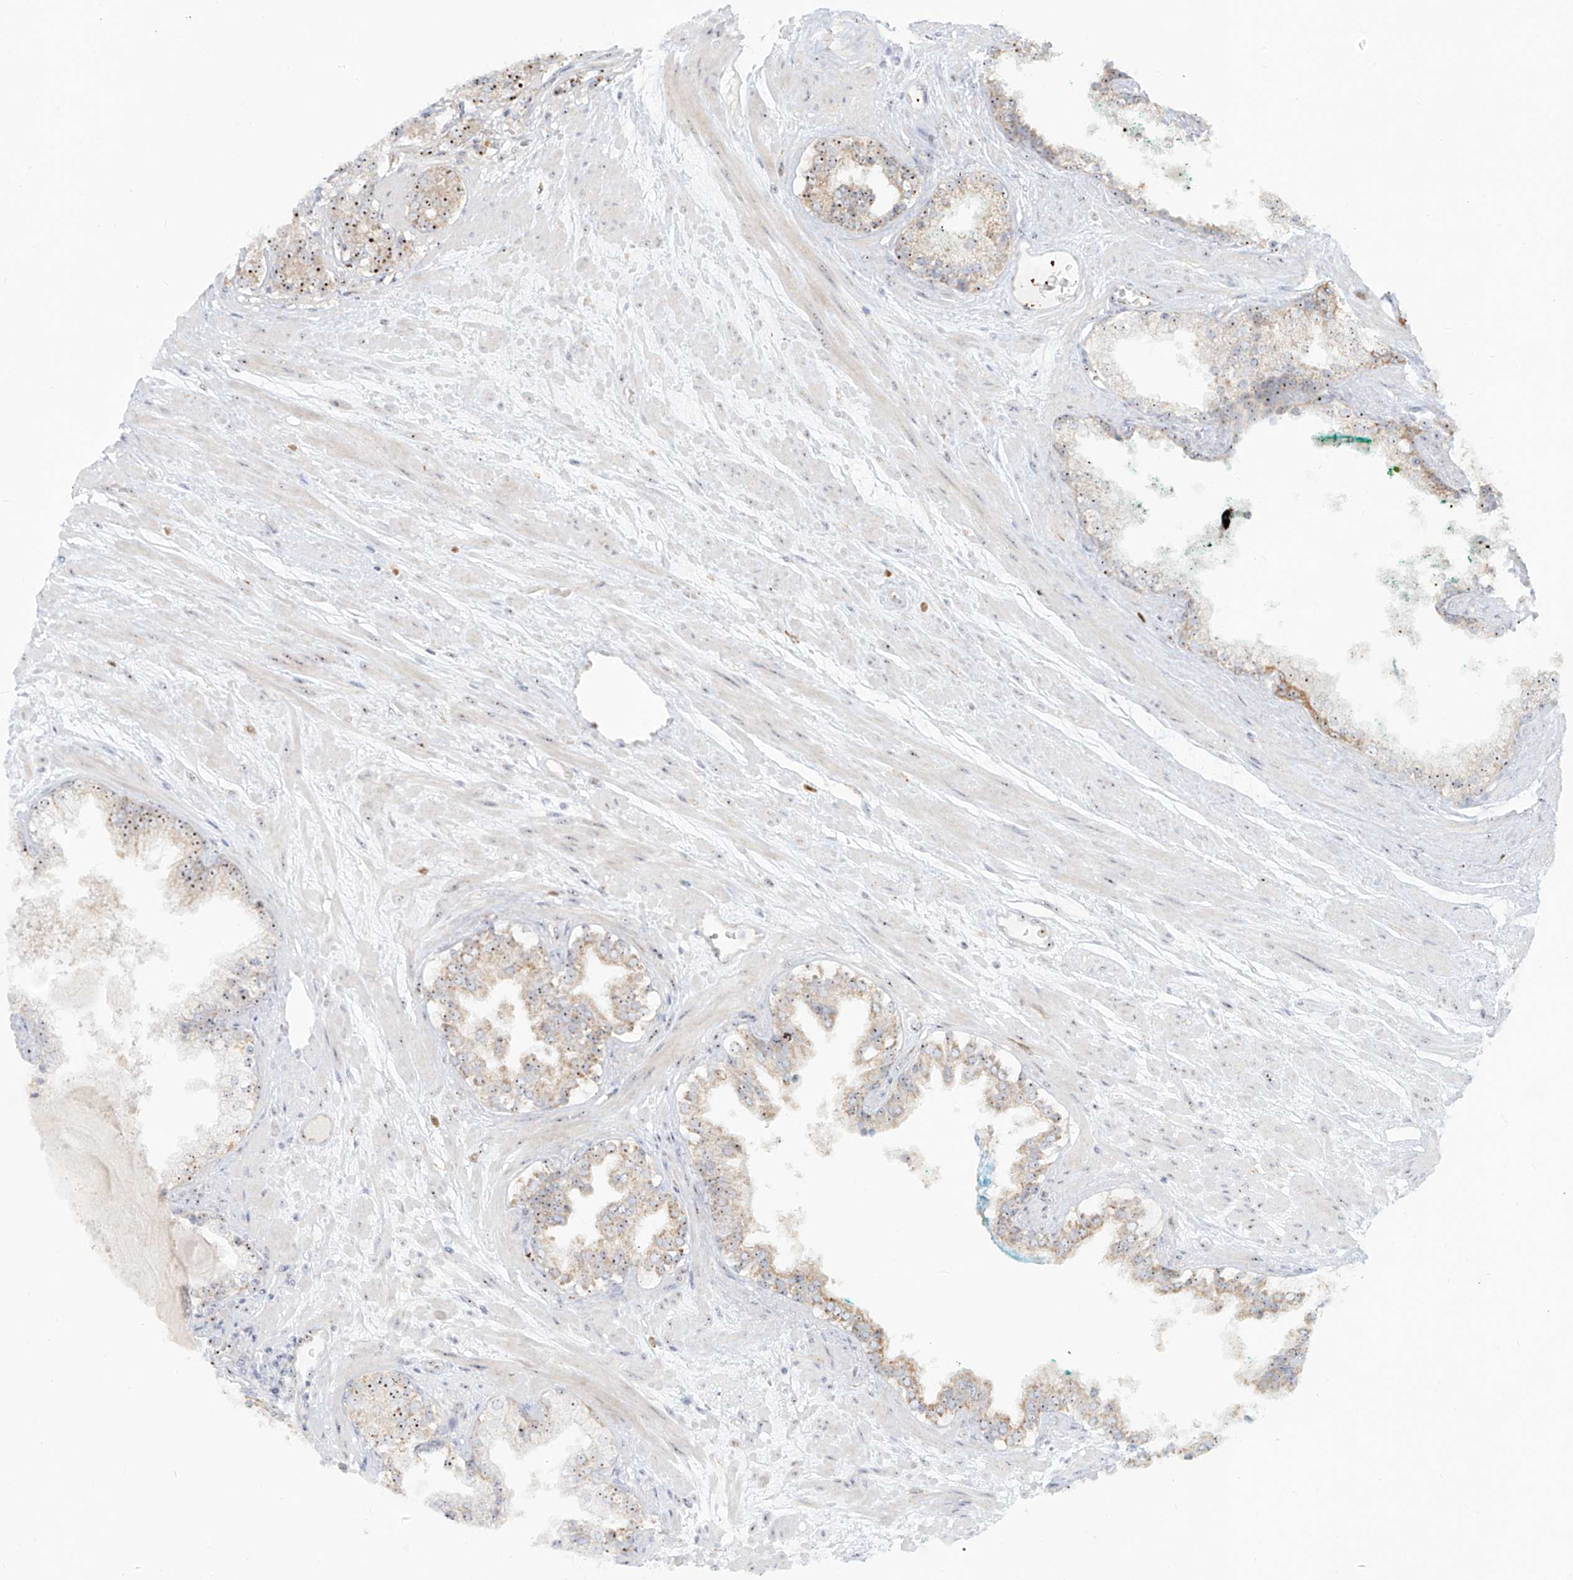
{"staining": {"intensity": "moderate", "quantity": ">75%", "location": "nuclear"}, "tissue": "prostate cancer", "cell_type": "Tumor cells", "image_type": "cancer", "snomed": [{"axis": "morphology", "description": "Adenocarcinoma, High grade"}, {"axis": "topography", "description": "Prostate"}], "caption": "Protein expression analysis of human prostate cancer (high-grade adenocarcinoma) reveals moderate nuclear expression in about >75% of tumor cells.", "gene": "BYSL", "patient": {"sex": "male", "age": 71}}